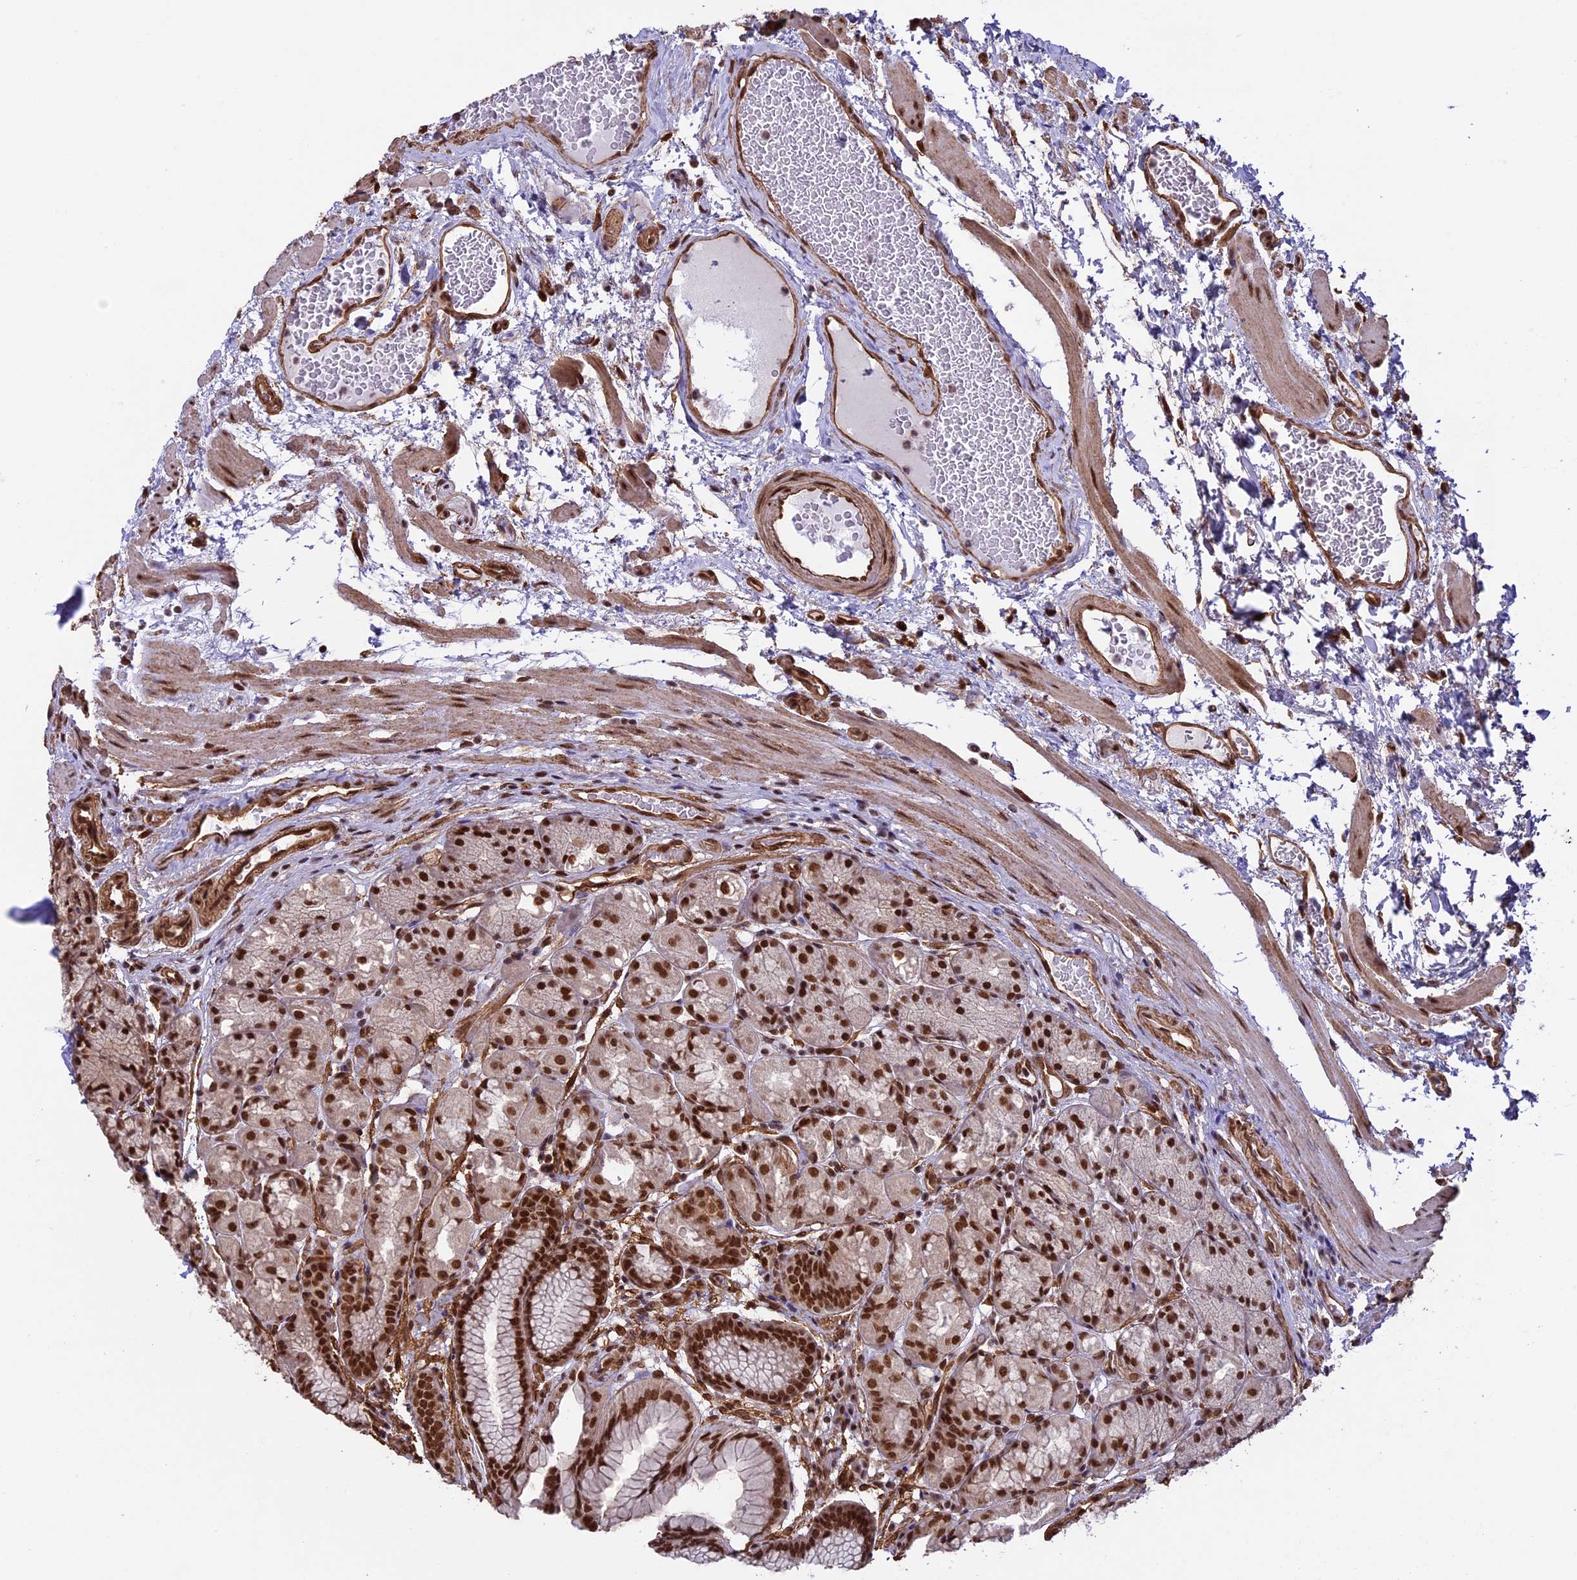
{"staining": {"intensity": "strong", "quantity": ">75%", "location": "nuclear"}, "tissue": "stomach", "cell_type": "Glandular cells", "image_type": "normal", "snomed": [{"axis": "morphology", "description": "Normal tissue, NOS"}, {"axis": "topography", "description": "Stomach"}], "caption": "The photomicrograph shows immunohistochemical staining of benign stomach. There is strong nuclear expression is present in about >75% of glandular cells.", "gene": "MPHOSPH8", "patient": {"sex": "male", "age": 63}}